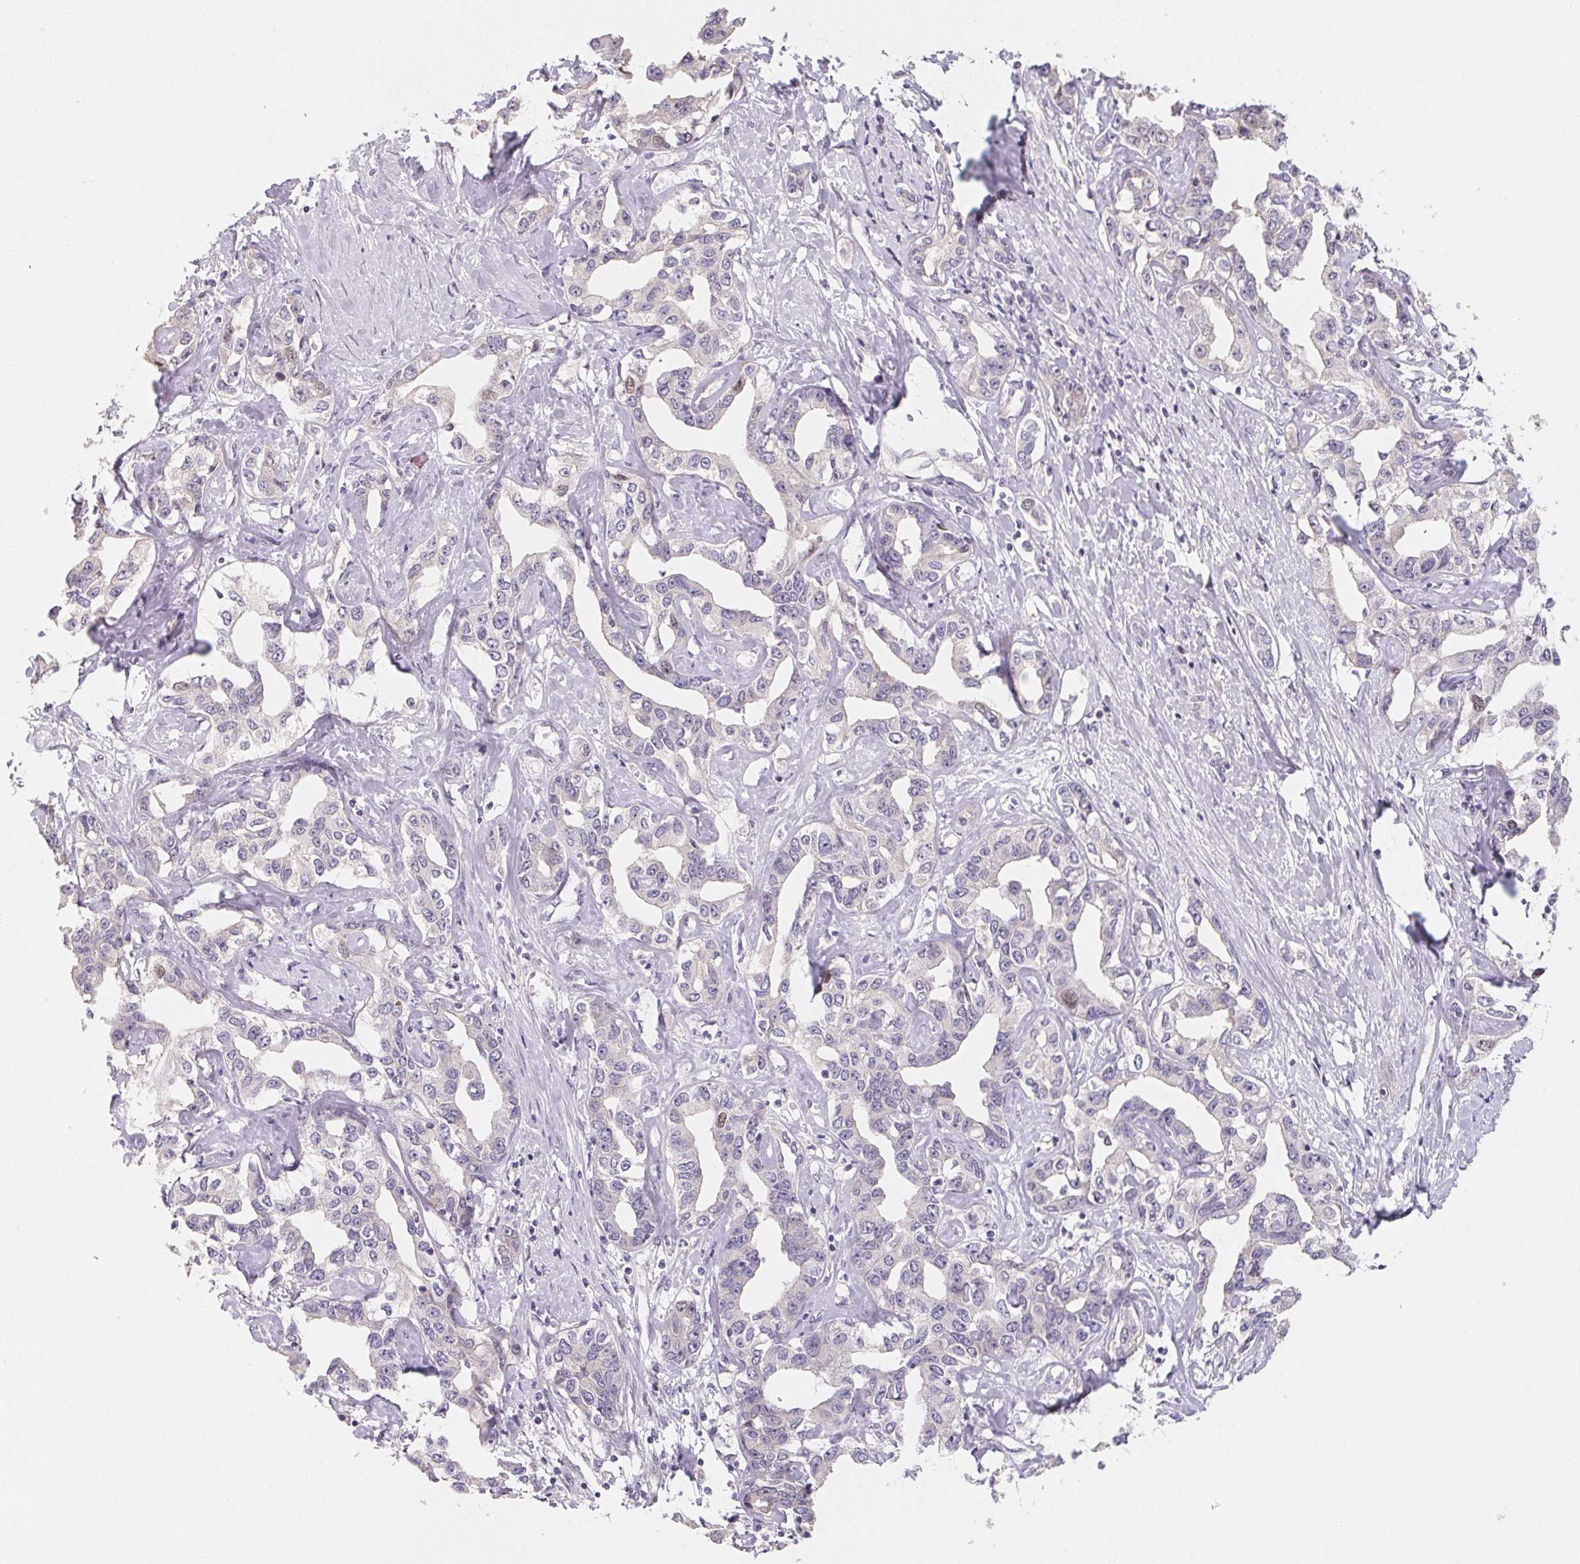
{"staining": {"intensity": "negative", "quantity": "none", "location": "none"}, "tissue": "liver cancer", "cell_type": "Tumor cells", "image_type": "cancer", "snomed": [{"axis": "morphology", "description": "Cholangiocarcinoma"}, {"axis": "topography", "description": "Liver"}], "caption": "Immunohistochemical staining of liver cancer displays no significant expression in tumor cells.", "gene": "KIFC1", "patient": {"sex": "male", "age": 59}}